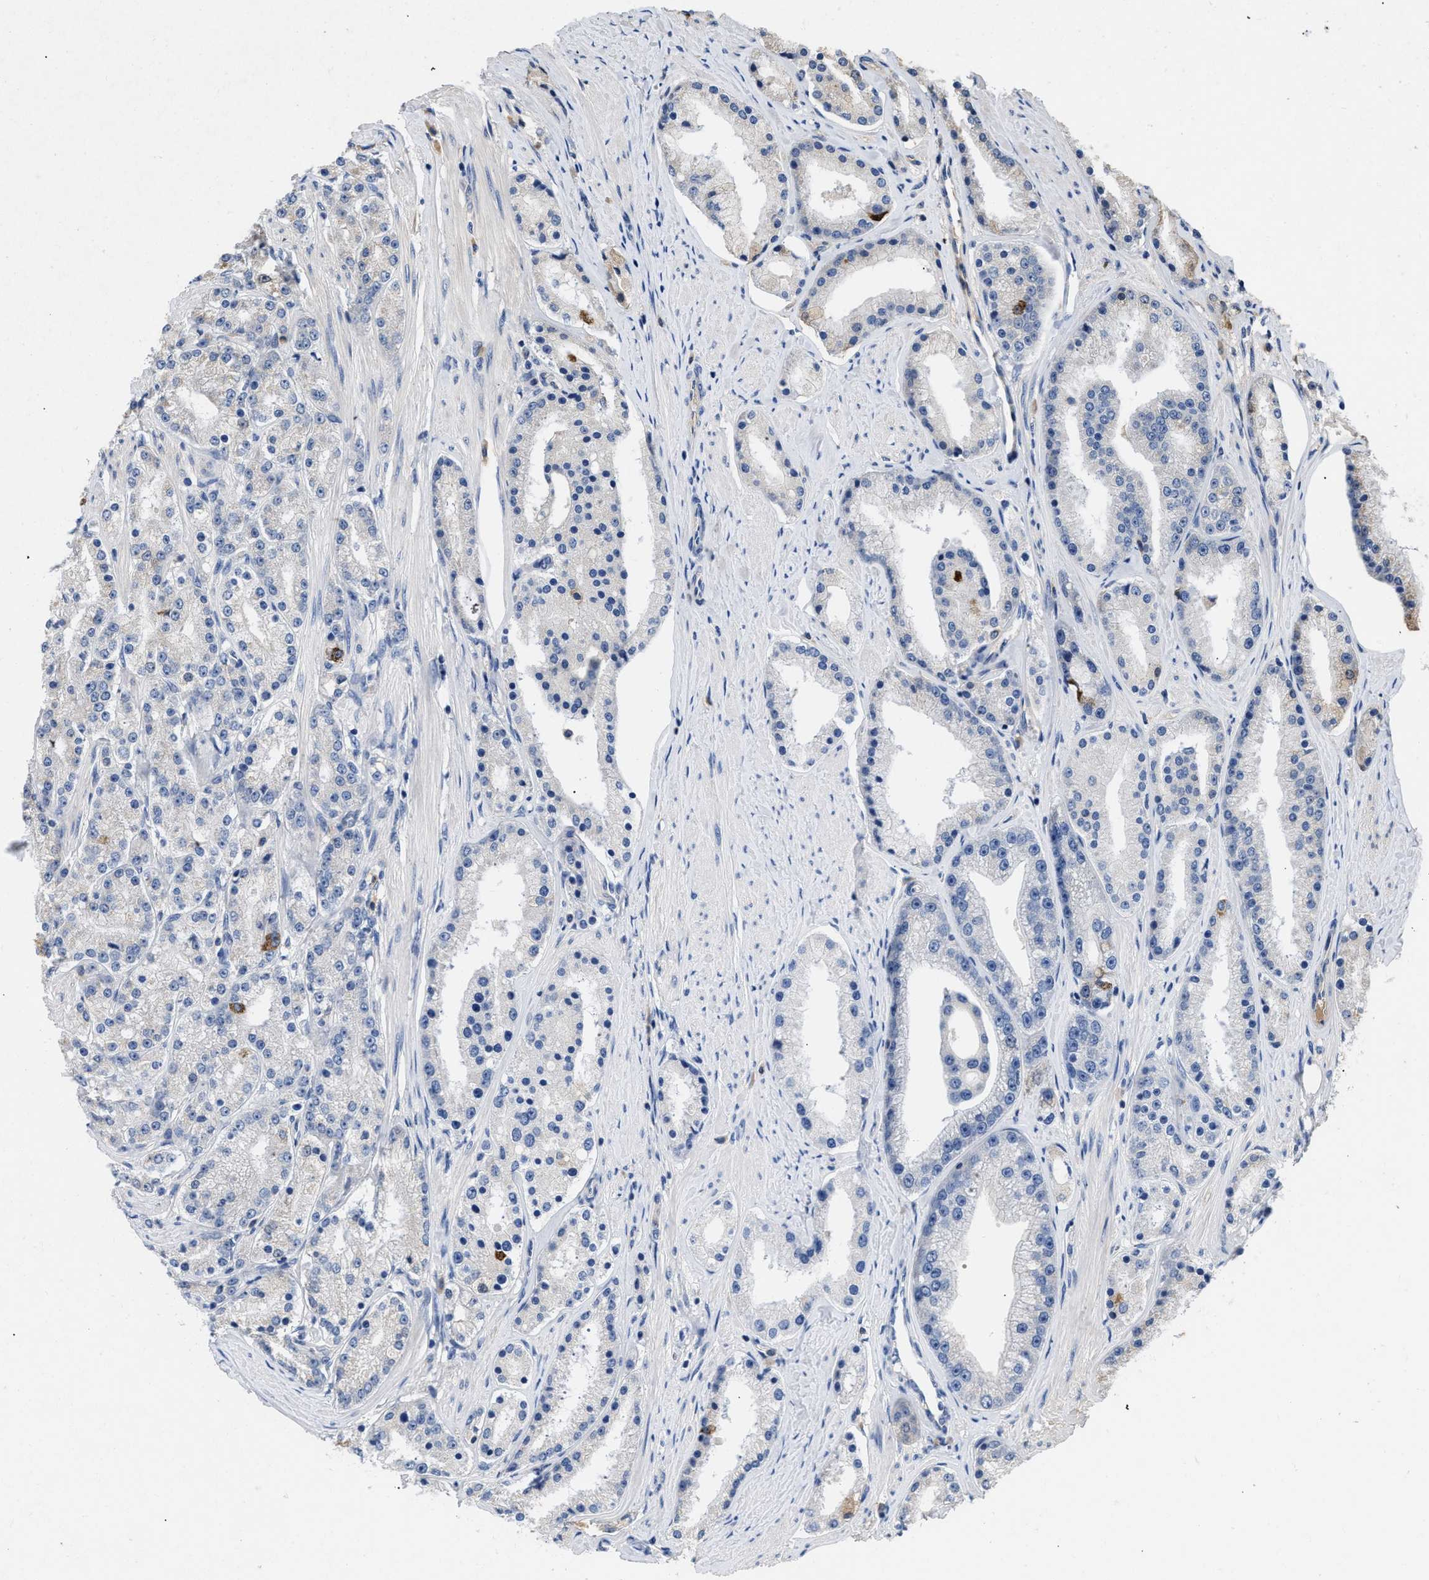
{"staining": {"intensity": "negative", "quantity": "none", "location": "none"}, "tissue": "prostate cancer", "cell_type": "Tumor cells", "image_type": "cancer", "snomed": [{"axis": "morphology", "description": "Adenocarcinoma, Low grade"}, {"axis": "topography", "description": "Prostate"}], "caption": "An image of prostate low-grade adenocarcinoma stained for a protein displays no brown staining in tumor cells.", "gene": "VPS4A", "patient": {"sex": "male", "age": 63}}